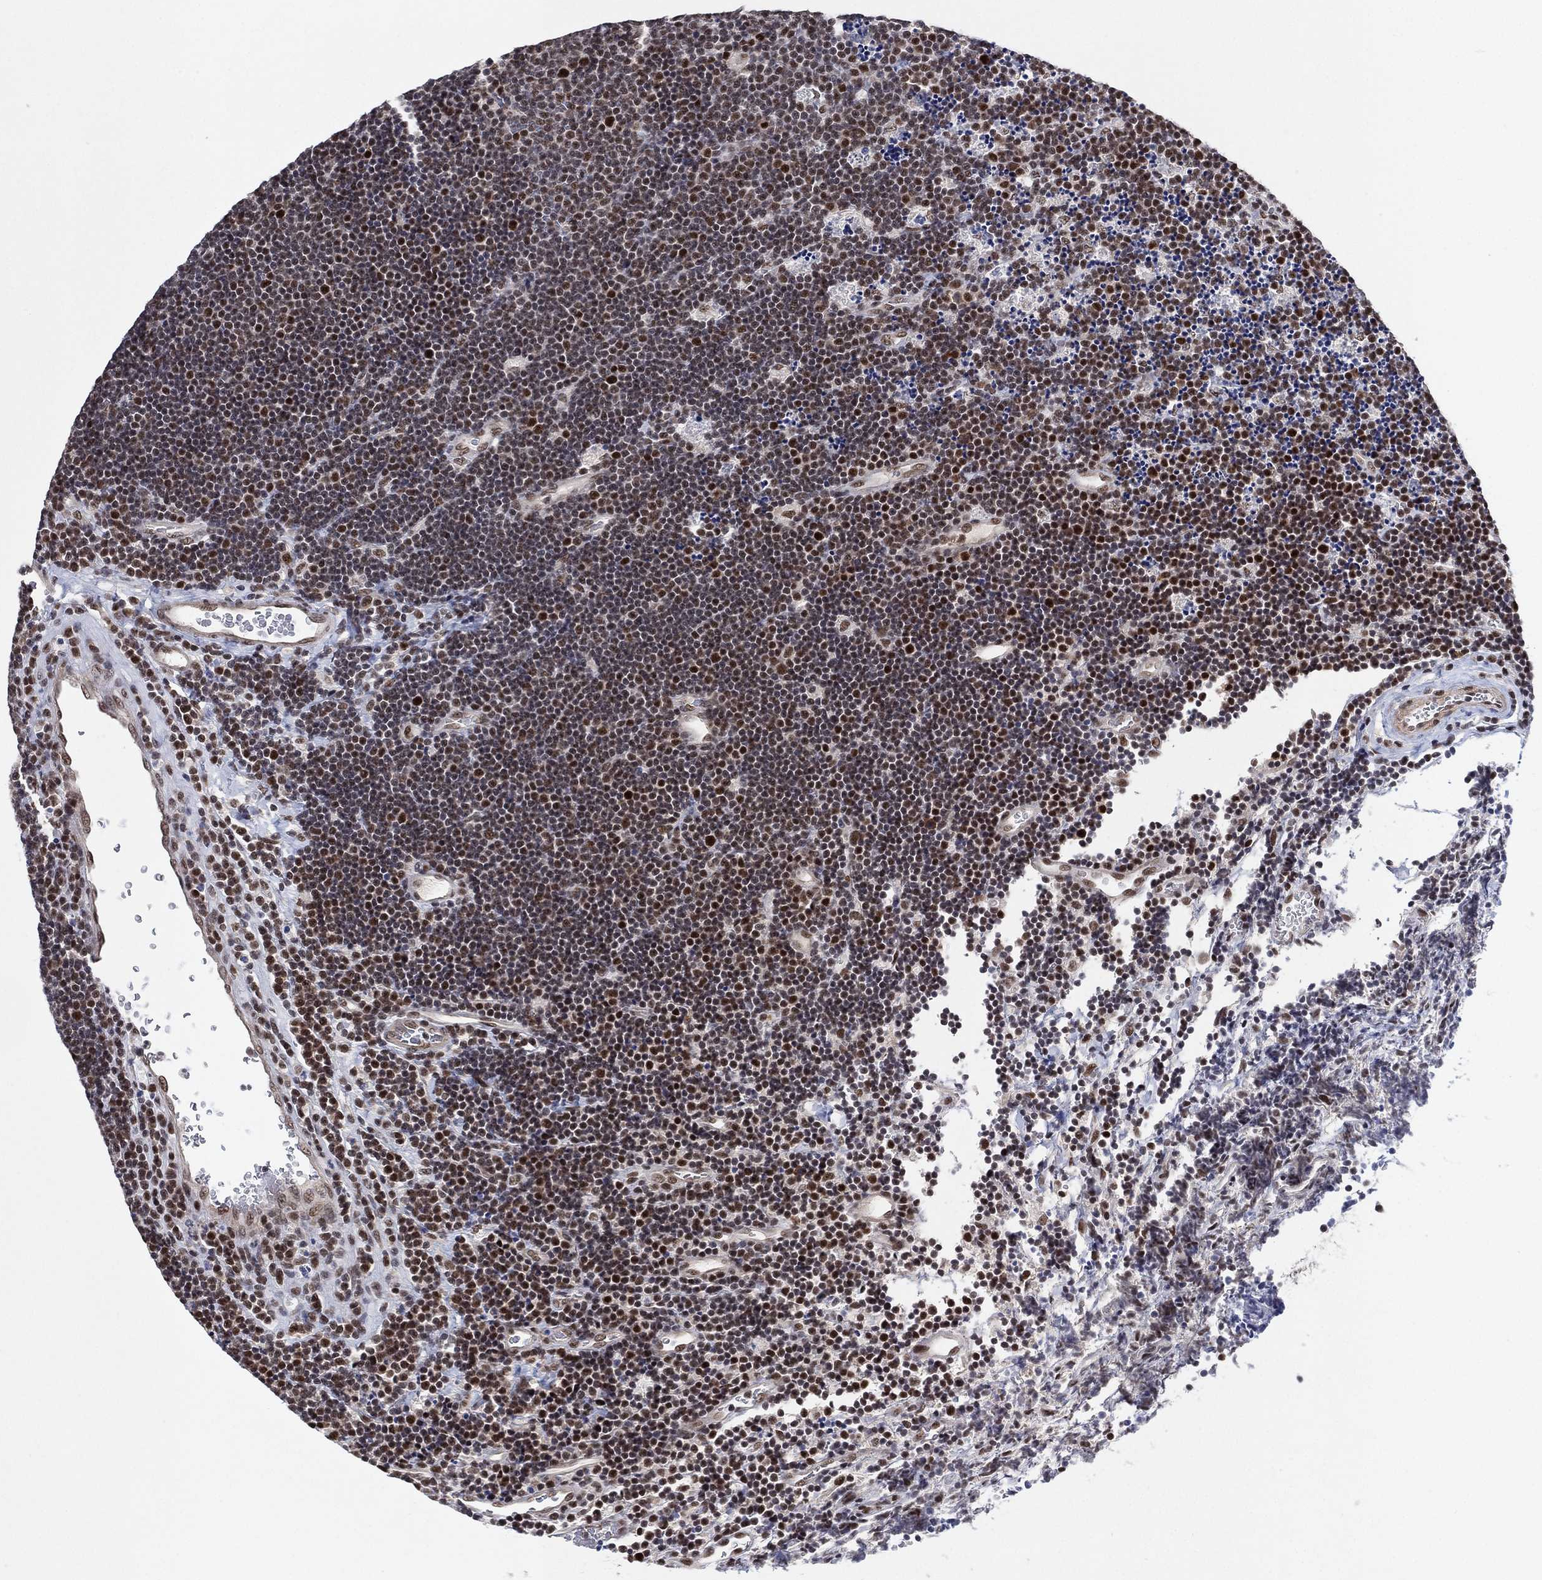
{"staining": {"intensity": "strong", "quantity": "<25%", "location": "nuclear"}, "tissue": "lymphoma", "cell_type": "Tumor cells", "image_type": "cancer", "snomed": [{"axis": "morphology", "description": "Malignant lymphoma, non-Hodgkin's type, Low grade"}, {"axis": "topography", "description": "Brain"}], "caption": "Lymphoma stained with a protein marker displays strong staining in tumor cells.", "gene": "DGCR8", "patient": {"sex": "female", "age": 66}}